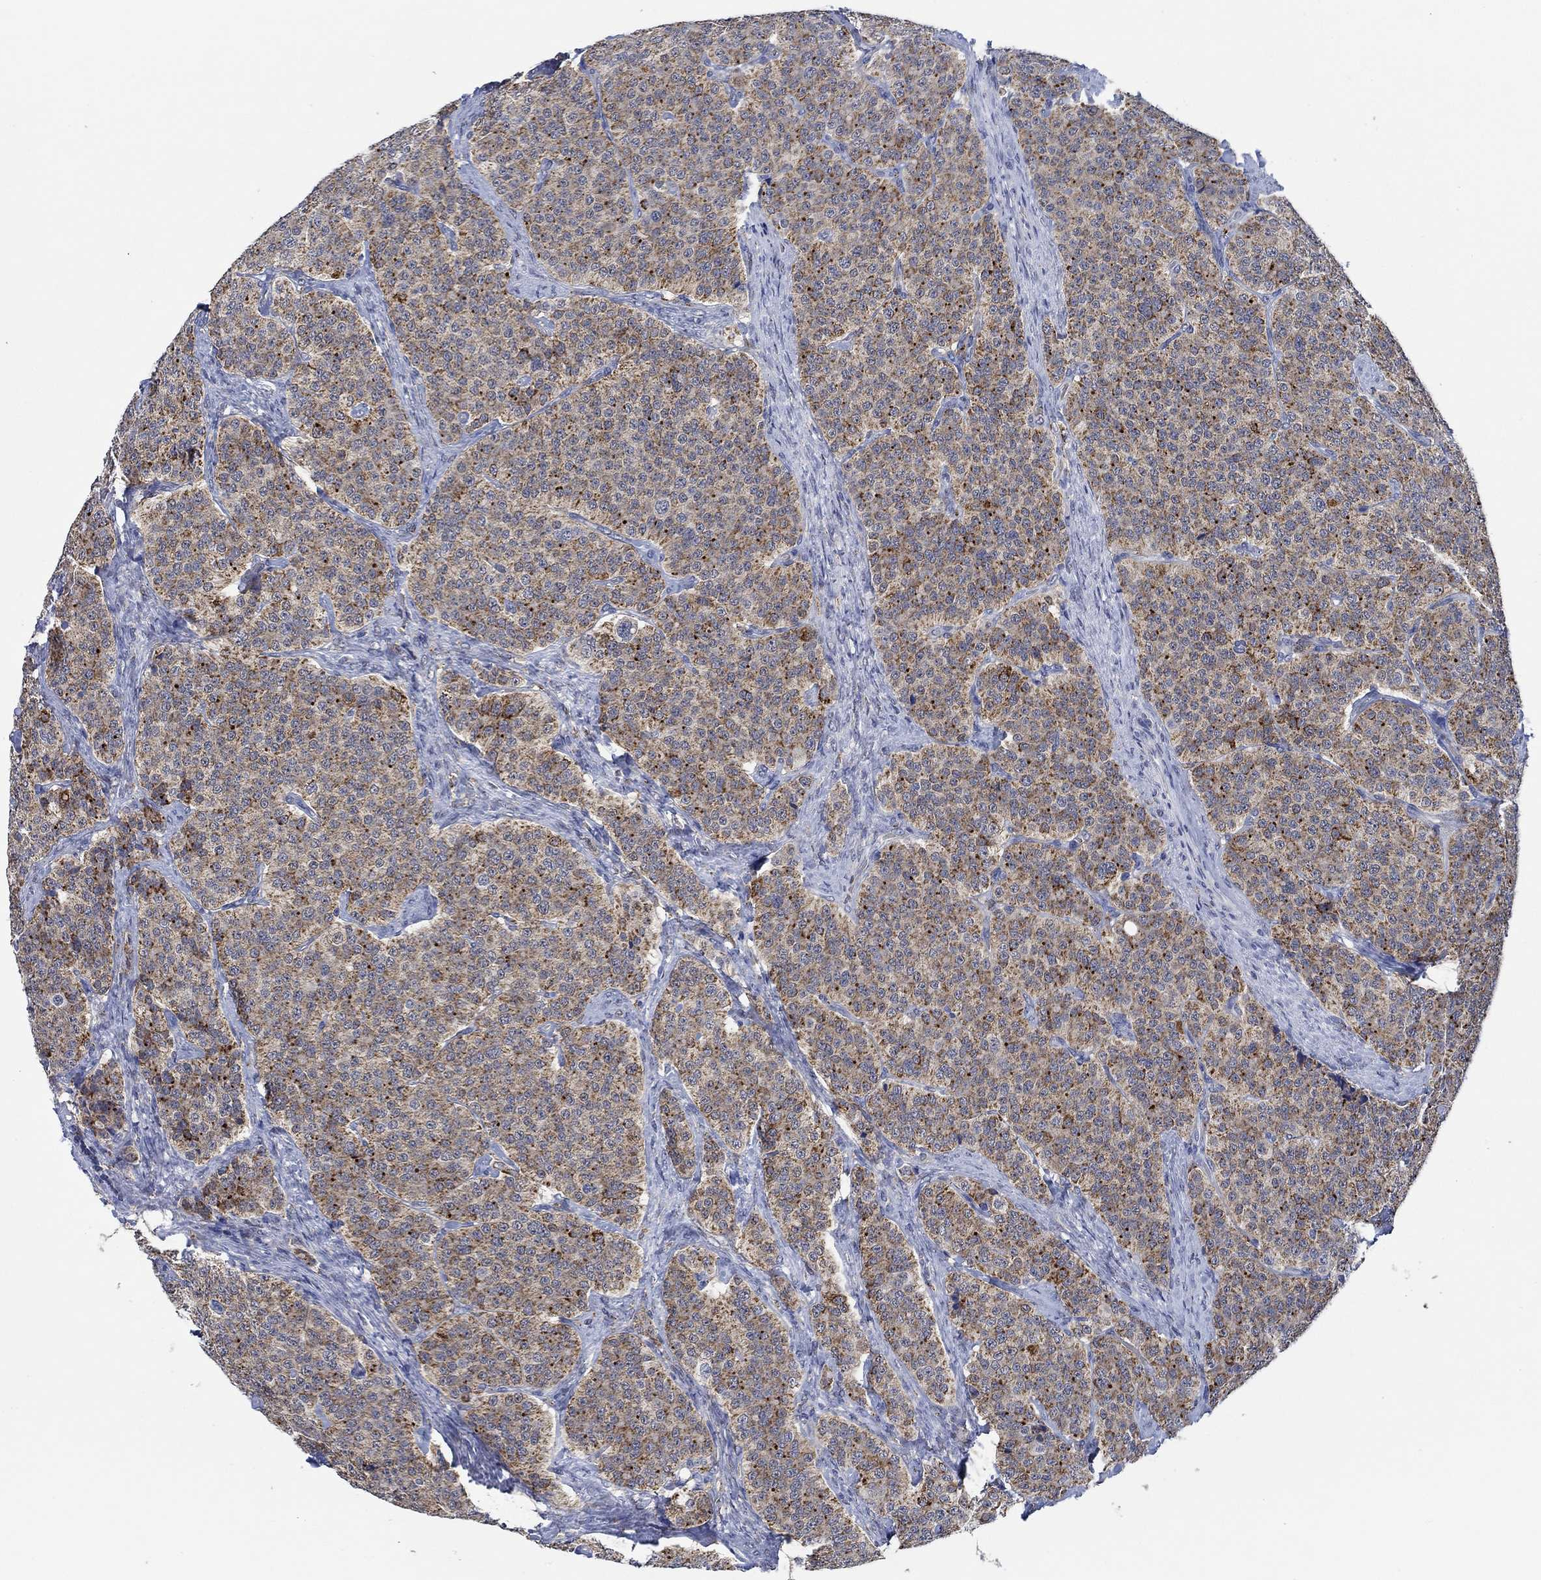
{"staining": {"intensity": "weak", "quantity": ">75%", "location": "cytoplasmic/membranous"}, "tissue": "carcinoid", "cell_type": "Tumor cells", "image_type": "cancer", "snomed": [{"axis": "morphology", "description": "Carcinoid, malignant, NOS"}, {"axis": "topography", "description": "Small intestine"}], "caption": "A micrograph of carcinoid (malignant) stained for a protein exhibits weak cytoplasmic/membranous brown staining in tumor cells. (Stains: DAB in brown, nuclei in blue, Microscopy: brightfield microscopy at high magnification).", "gene": "MPP1", "patient": {"sex": "female", "age": 58}}